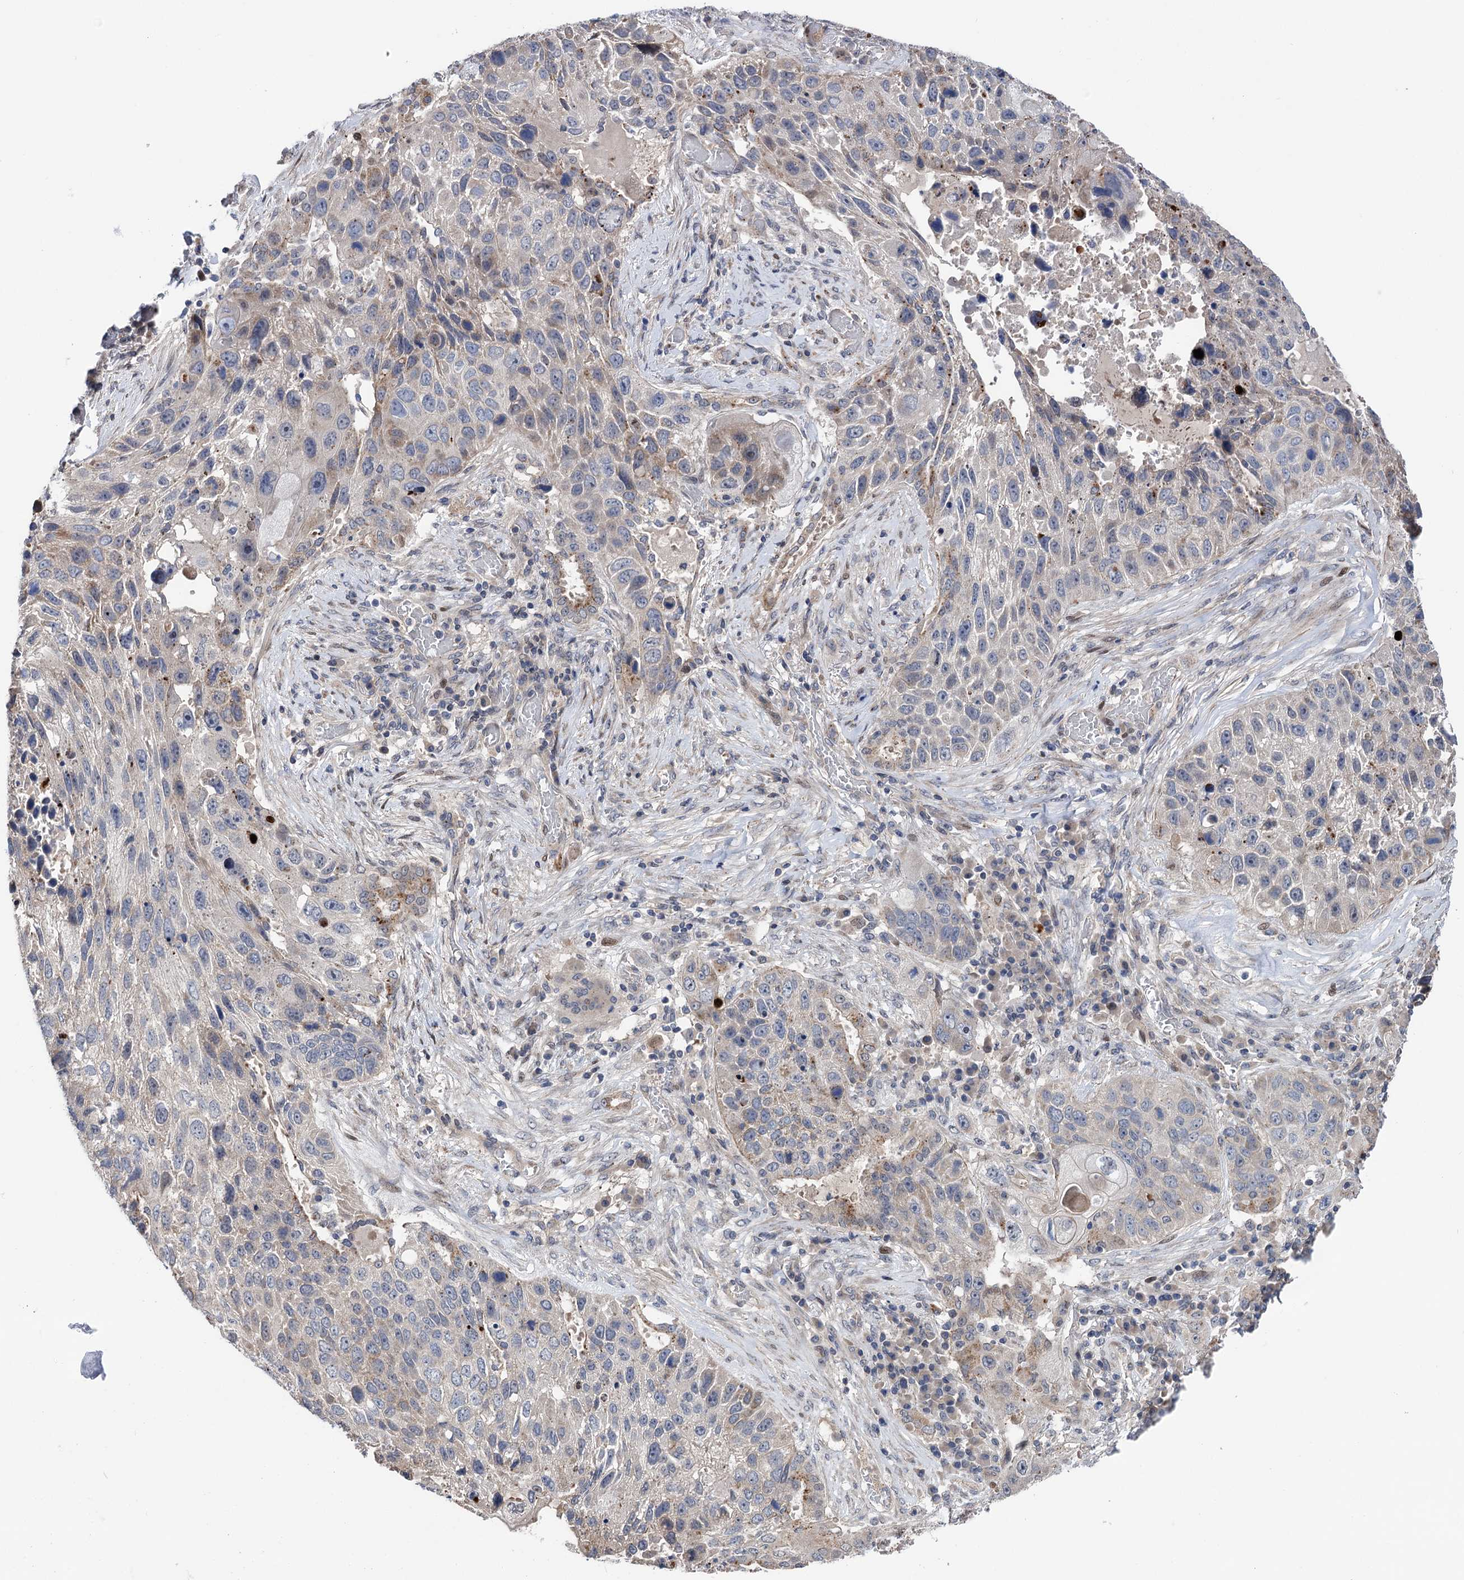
{"staining": {"intensity": "negative", "quantity": "none", "location": "none"}, "tissue": "lung cancer", "cell_type": "Tumor cells", "image_type": "cancer", "snomed": [{"axis": "morphology", "description": "Squamous cell carcinoma, NOS"}, {"axis": "topography", "description": "Lung"}], "caption": "Immunohistochemistry of human lung cancer shows no expression in tumor cells.", "gene": "UBR1", "patient": {"sex": "male", "age": 61}}